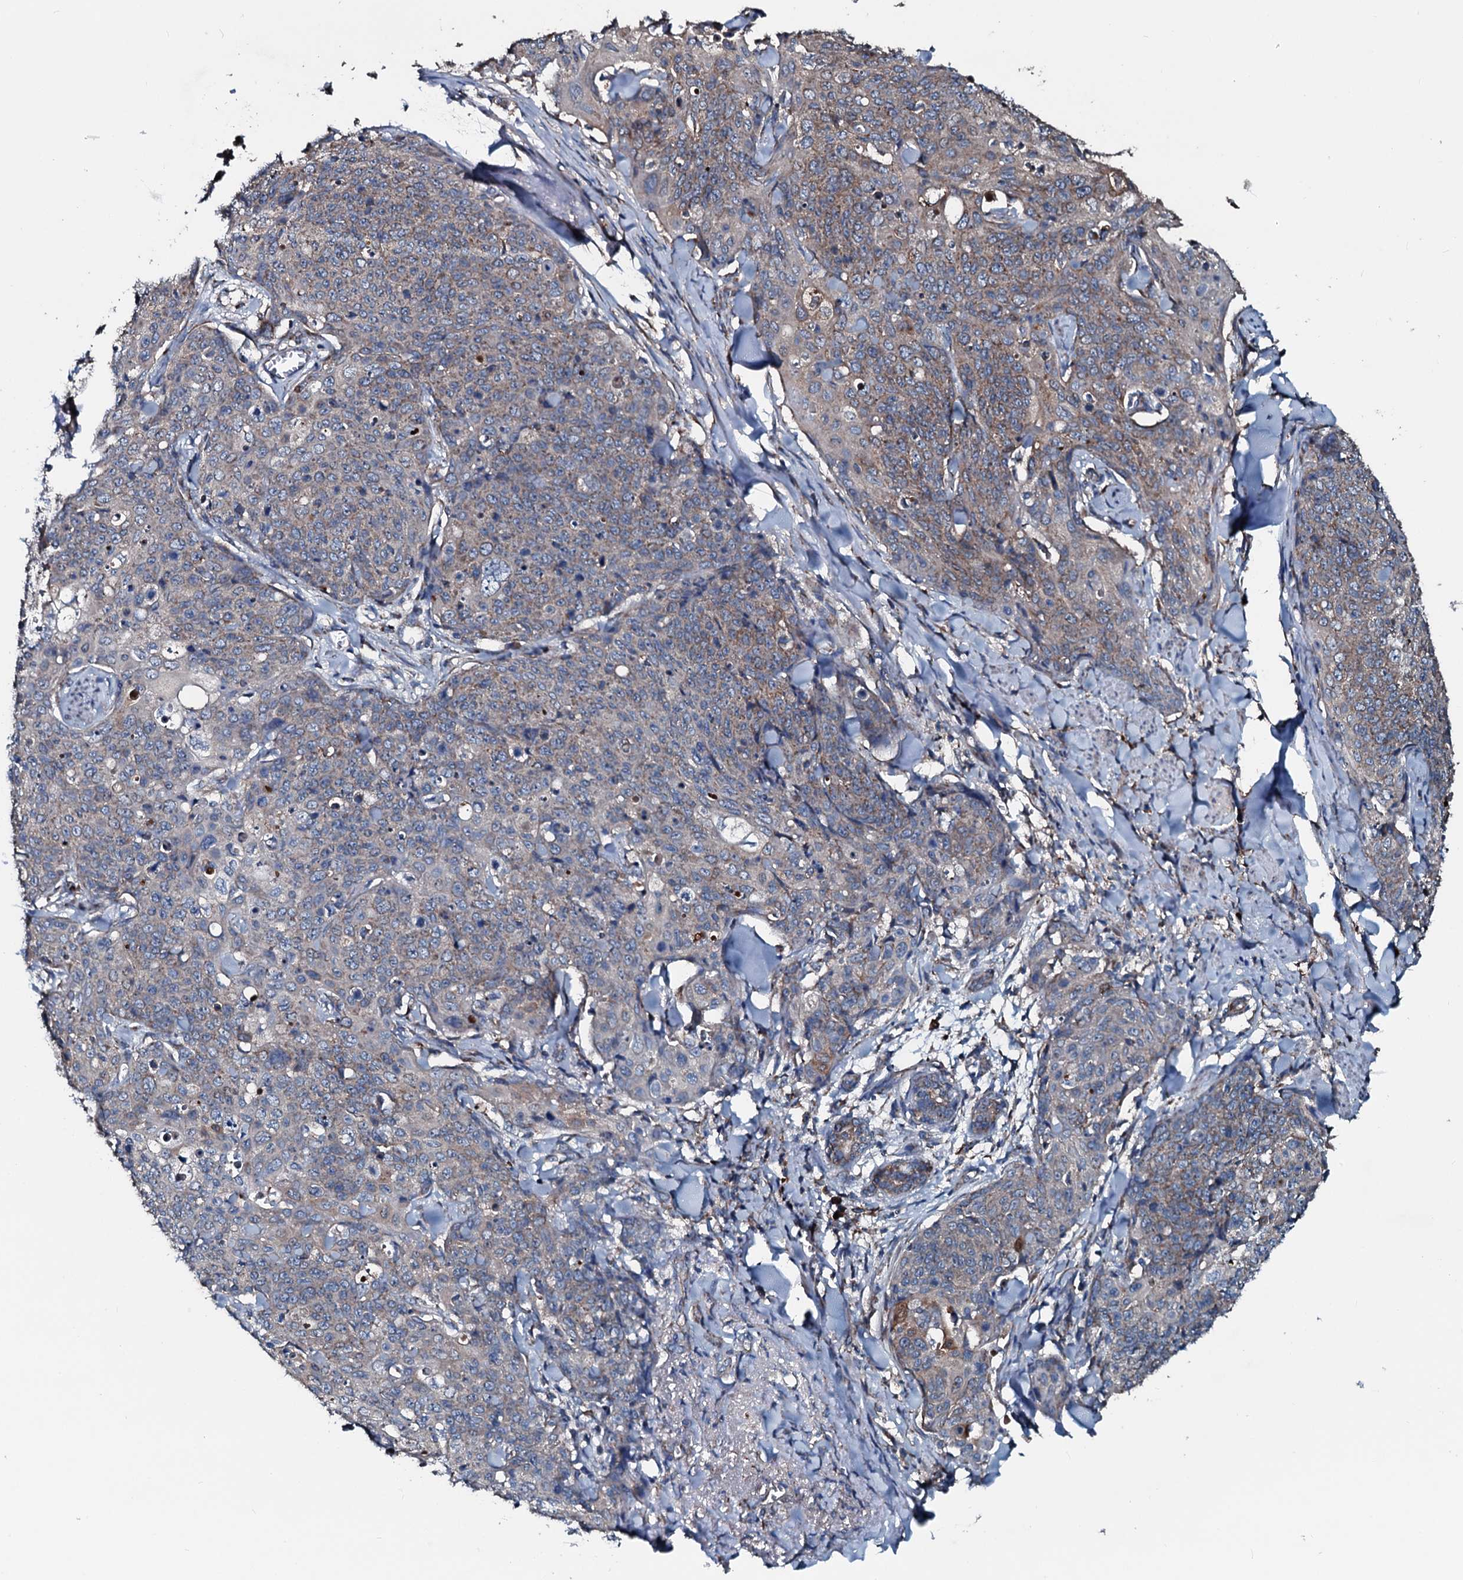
{"staining": {"intensity": "weak", "quantity": "<25%", "location": "cytoplasmic/membranous"}, "tissue": "skin cancer", "cell_type": "Tumor cells", "image_type": "cancer", "snomed": [{"axis": "morphology", "description": "Squamous cell carcinoma, NOS"}, {"axis": "topography", "description": "Skin"}, {"axis": "topography", "description": "Vulva"}], "caption": "Tumor cells show no significant expression in squamous cell carcinoma (skin). The staining is performed using DAB (3,3'-diaminobenzidine) brown chromogen with nuclei counter-stained in using hematoxylin.", "gene": "ACSS3", "patient": {"sex": "female", "age": 85}}